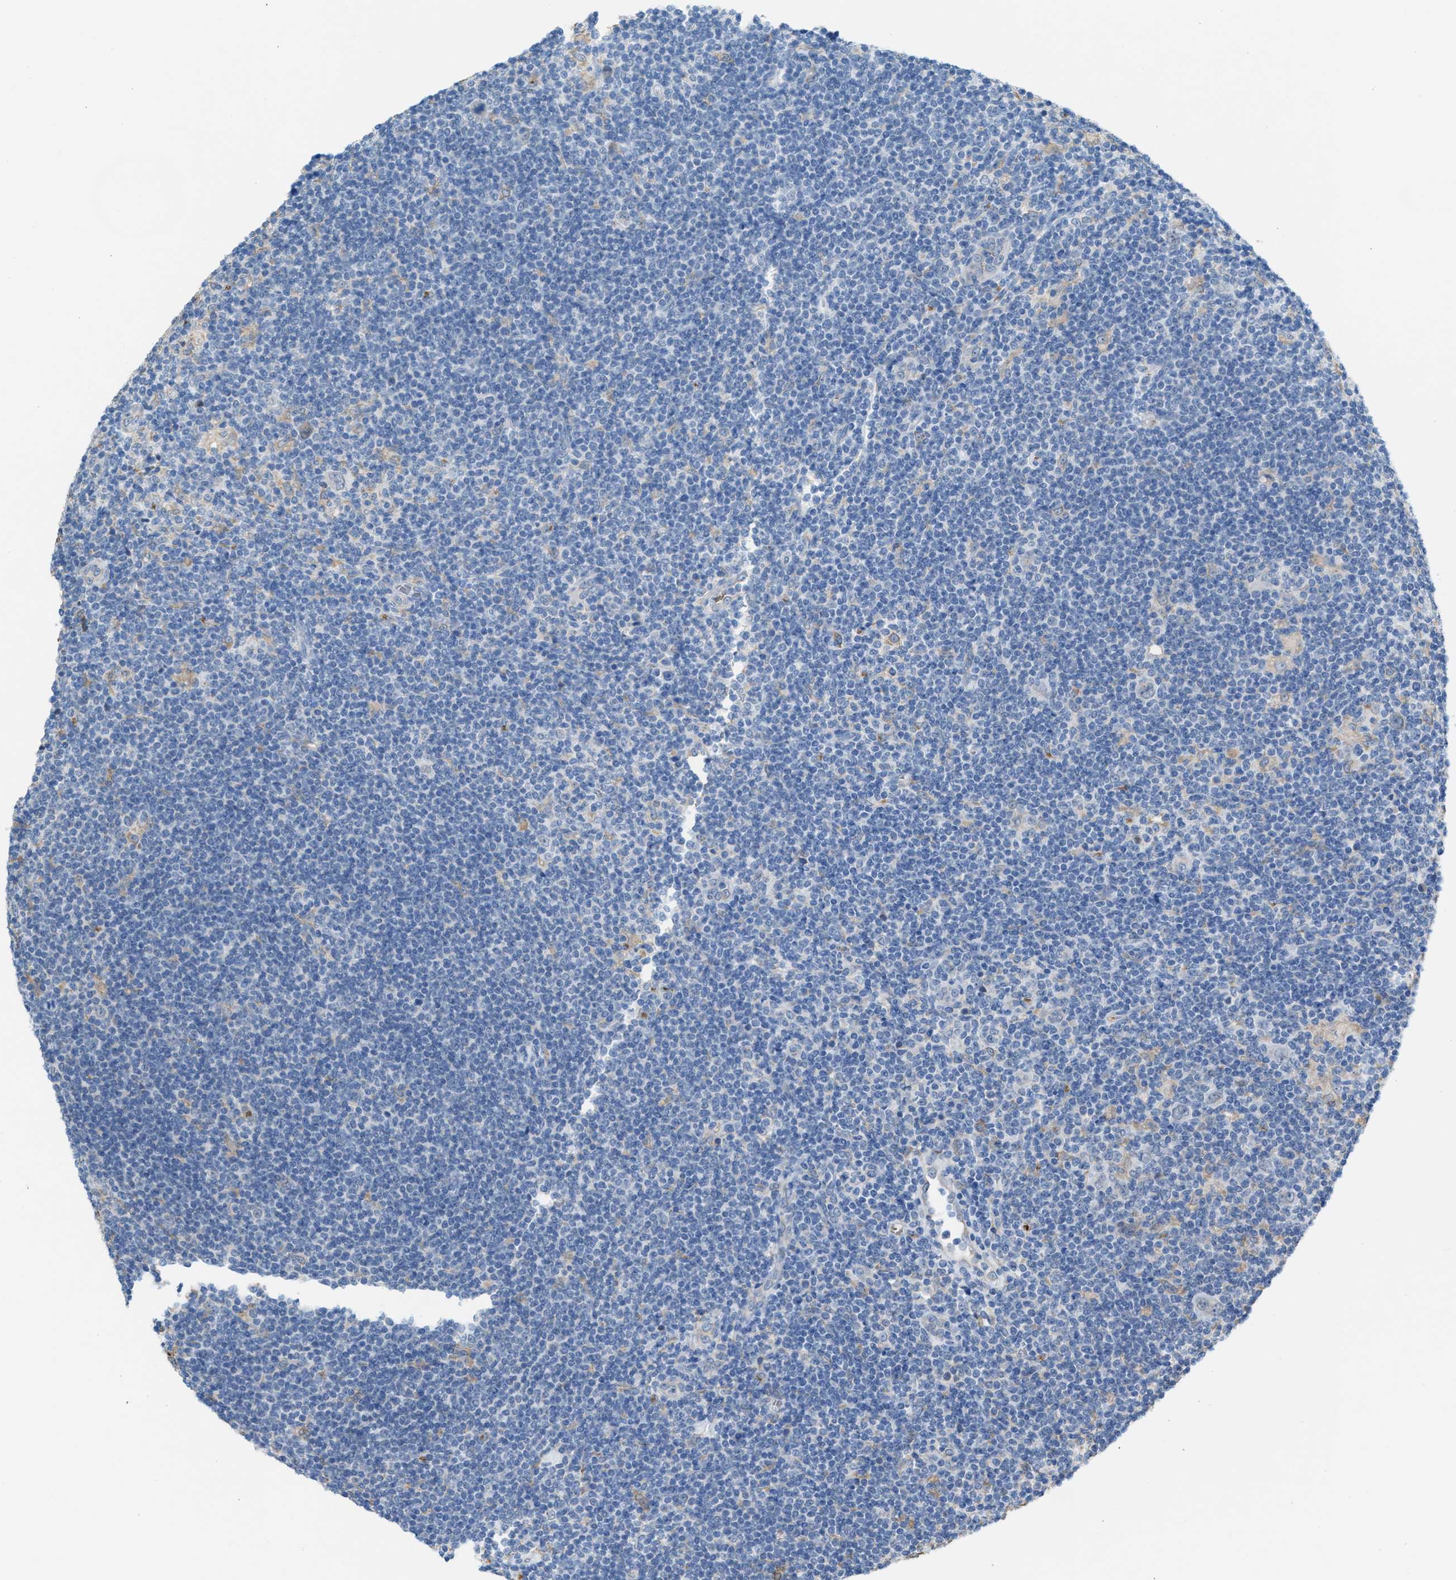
{"staining": {"intensity": "negative", "quantity": "none", "location": "none"}, "tissue": "lymphoma", "cell_type": "Tumor cells", "image_type": "cancer", "snomed": [{"axis": "morphology", "description": "Hodgkin's disease, NOS"}, {"axis": "topography", "description": "Lymph node"}], "caption": "A micrograph of human lymphoma is negative for staining in tumor cells.", "gene": "CA3", "patient": {"sex": "female", "age": 57}}